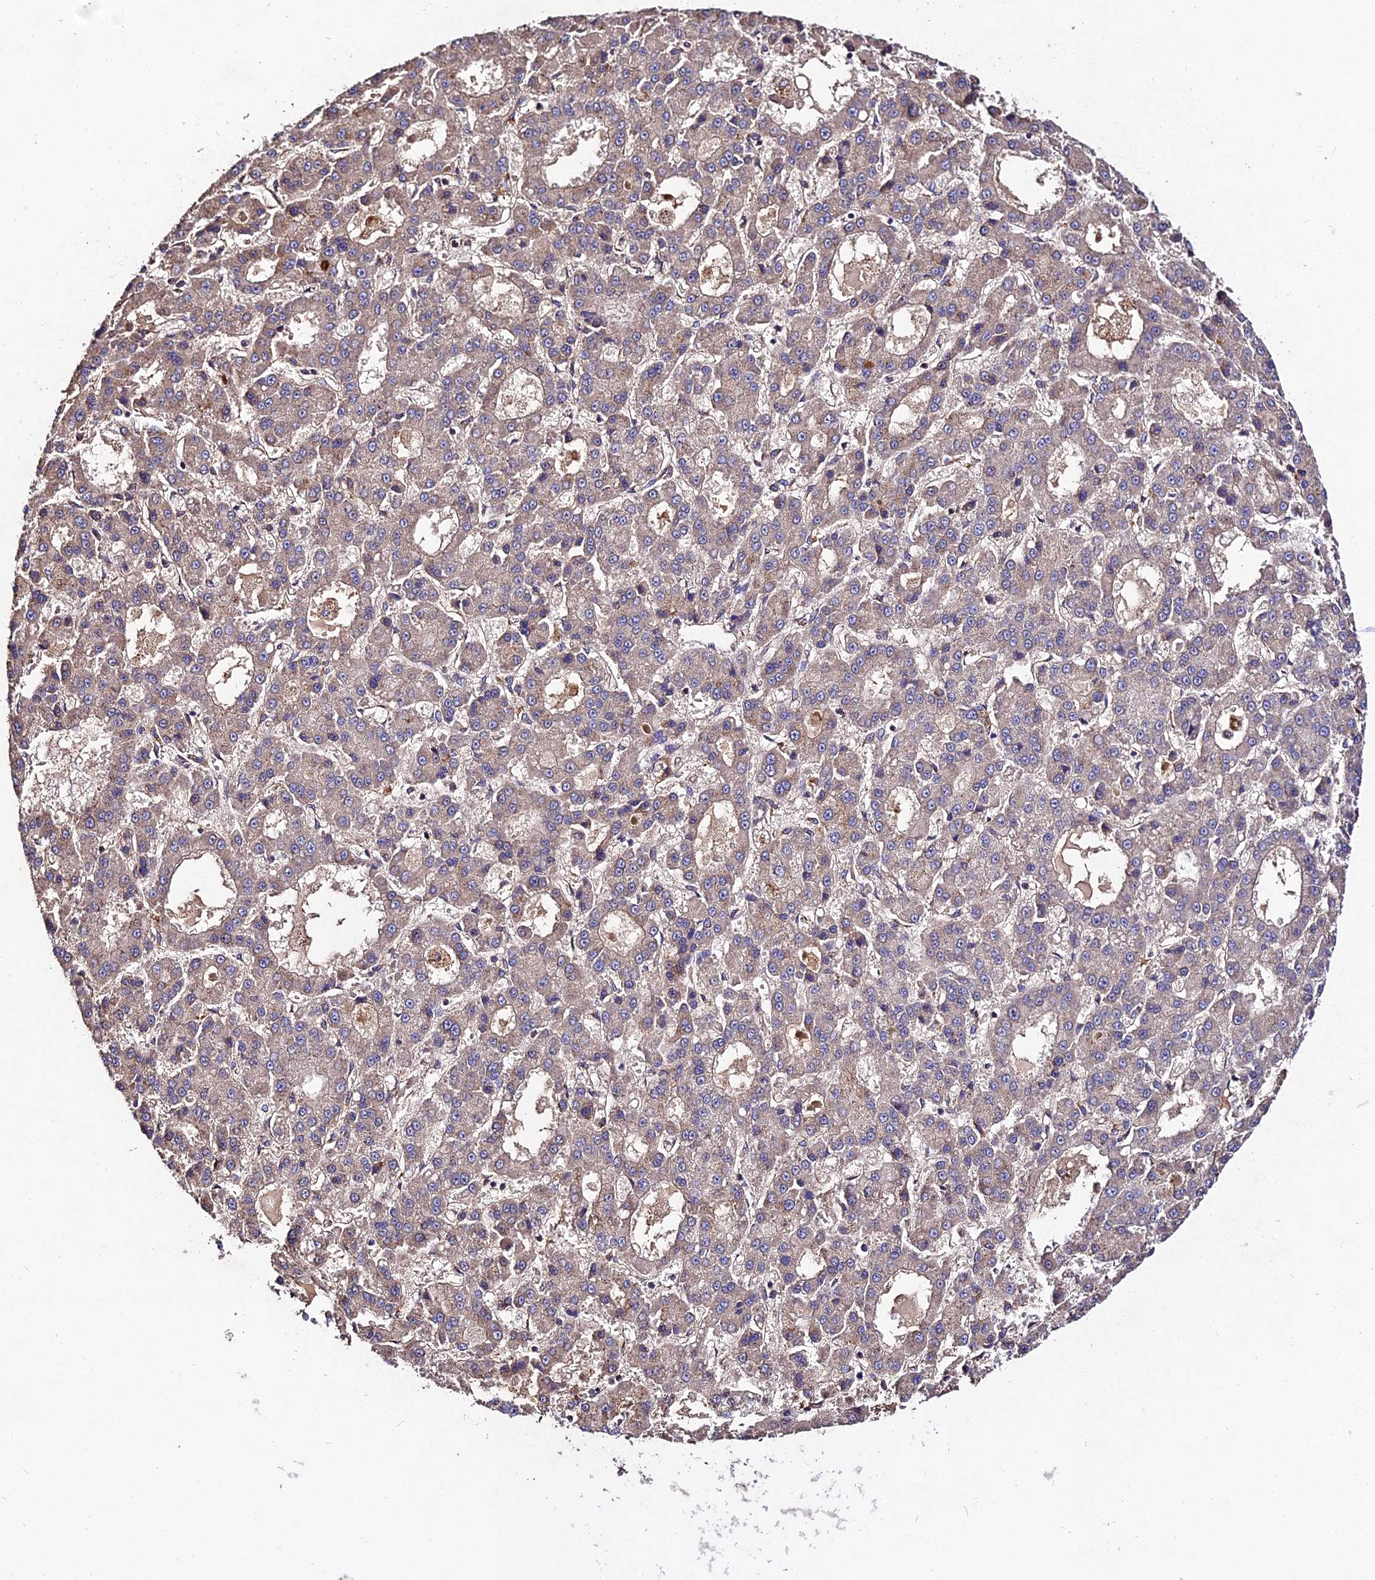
{"staining": {"intensity": "moderate", "quantity": ">75%", "location": "cytoplasmic/membranous"}, "tissue": "liver cancer", "cell_type": "Tumor cells", "image_type": "cancer", "snomed": [{"axis": "morphology", "description": "Carcinoma, Hepatocellular, NOS"}, {"axis": "topography", "description": "Liver"}], "caption": "Human liver hepatocellular carcinoma stained with a brown dye exhibits moderate cytoplasmic/membranous positive expression in about >75% of tumor cells.", "gene": "AP3M2", "patient": {"sex": "male", "age": 70}}